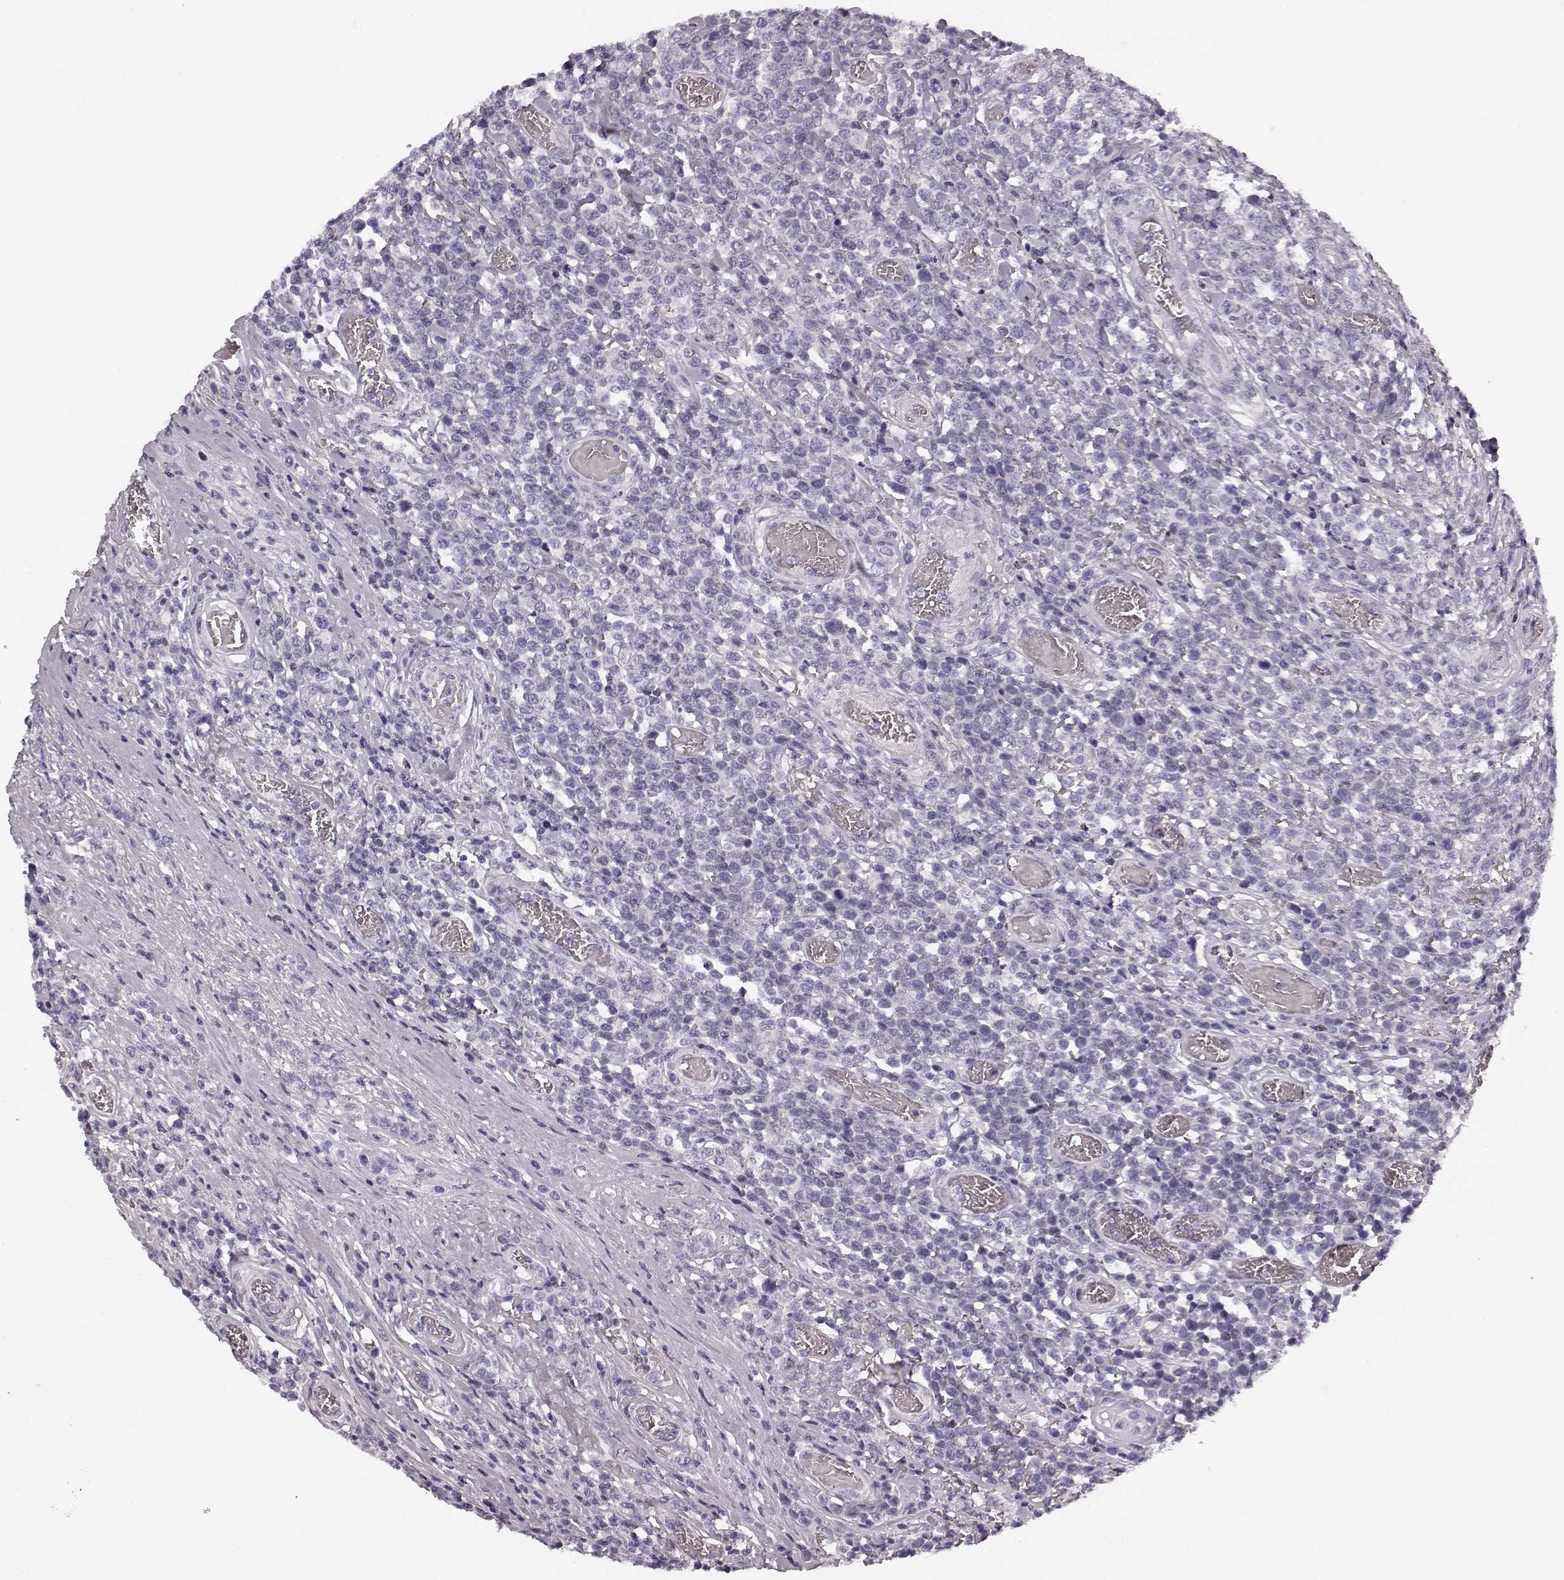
{"staining": {"intensity": "negative", "quantity": "none", "location": "none"}, "tissue": "lymphoma", "cell_type": "Tumor cells", "image_type": "cancer", "snomed": [{"axis": "morphology", "description": "Malignant lymphoma, non-Hodgkin's type, High grade"}, {"axis": "topography", "description": "Soft tissue"}], "caption": "Immunohistochemistry histopathology image of human high-grade malignant lymphoma, non-Hodgkin's type stained for a protein (brown), which reveals no positivity in tumor cells.", "gene": "TMPRSS15", "patient": {"sex": "female", "age": 56}}